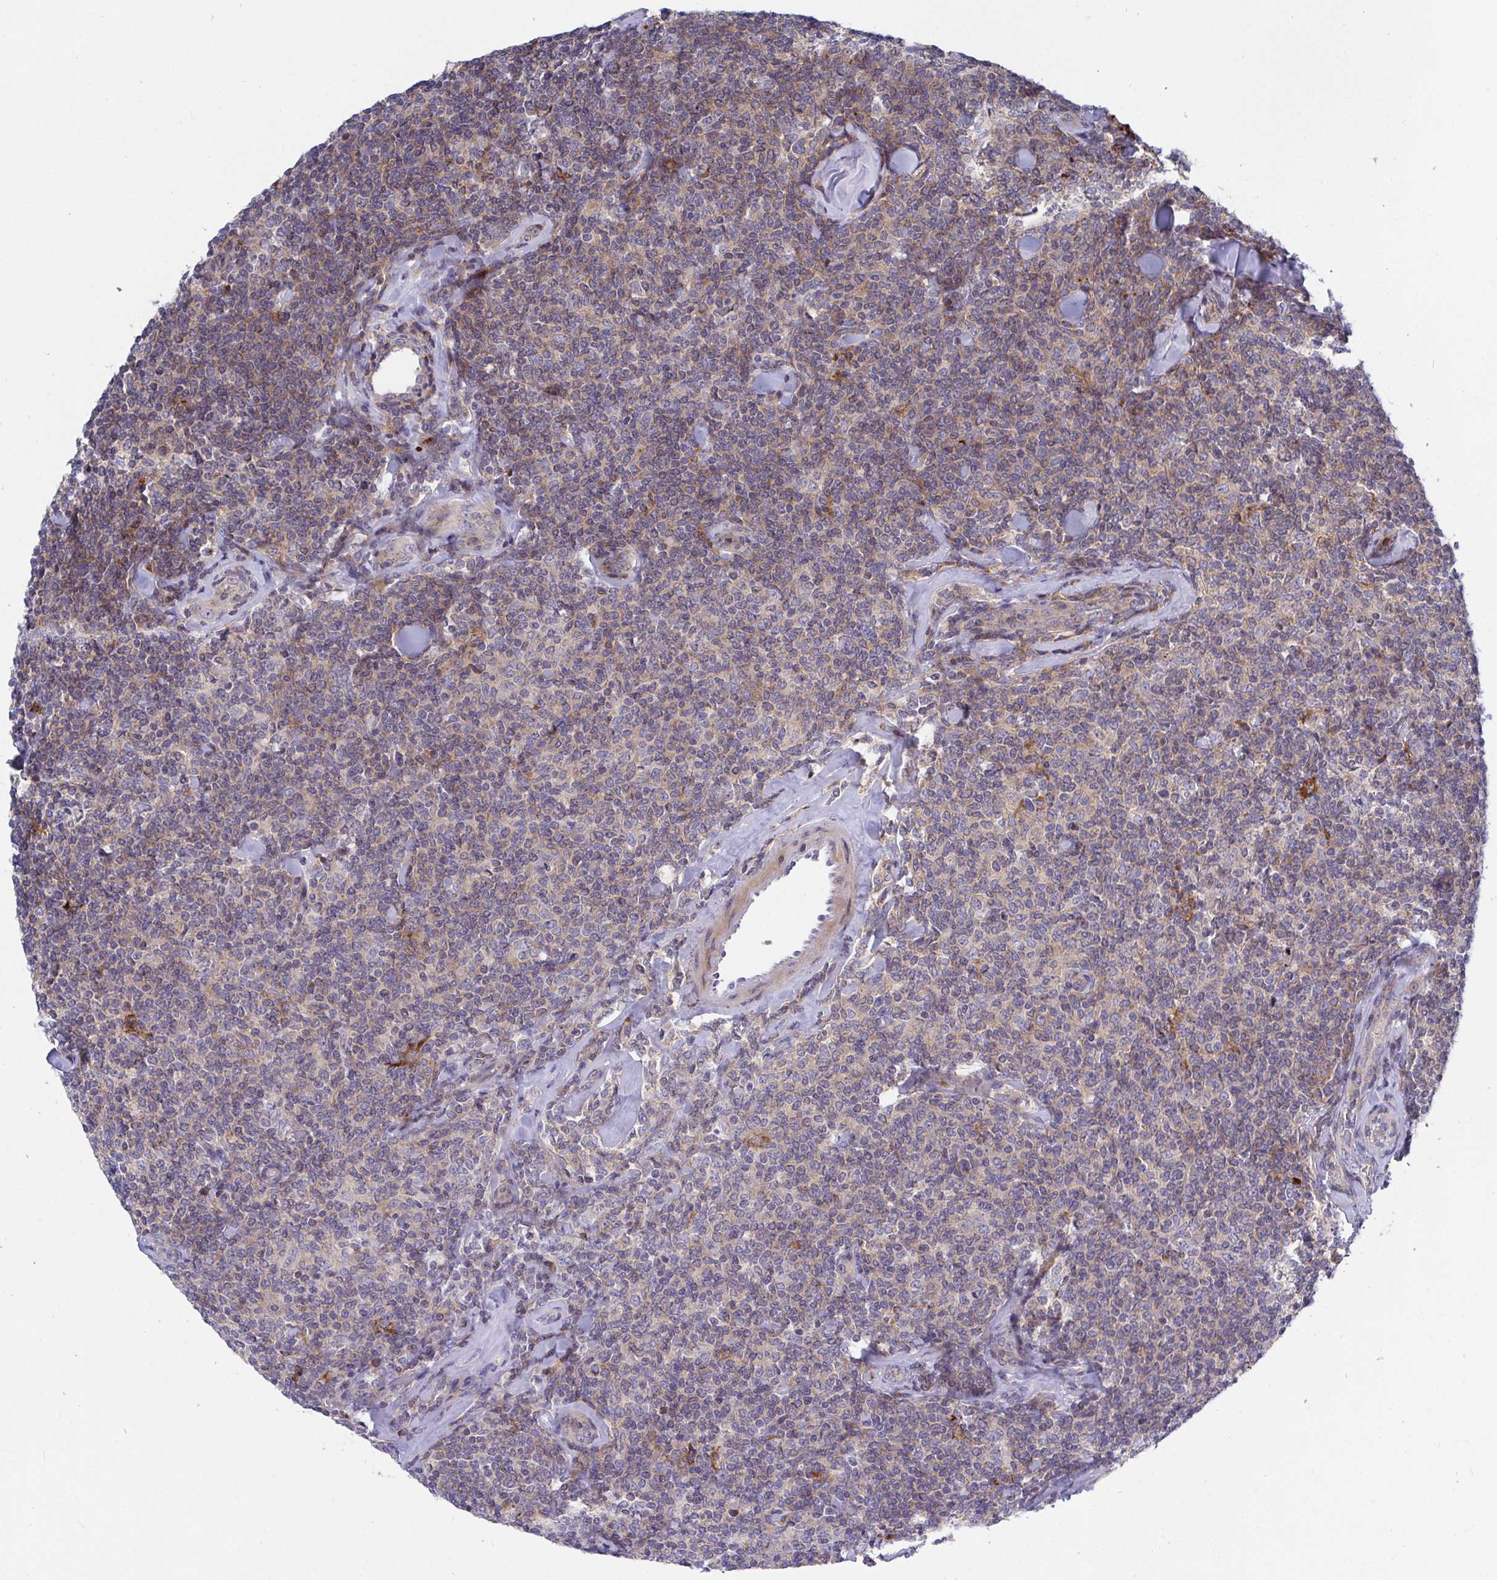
{"staining": {"intensity": "weak", "quantity": "25%-75%", "location": "cytoplasmic/membranous"}, "tissue": "lymphoma", "cell_type": "Tumor cells", "image_type": "cancer", "snomed": [{"axis": "morphology", "description": "Malignant lymphoma, non-Hodgkin's type, Low grade"}, {"axis": "topography", "description": "Lymph node"}], "caption": "Immunohistochemical staining of human lymphoma shows low levels of weak cytoplasmic/membranous staining in approximately 25%-75% of tumor cells.", "gene": "FRMD3", "patient": {"sex": "female", "age": 56}}